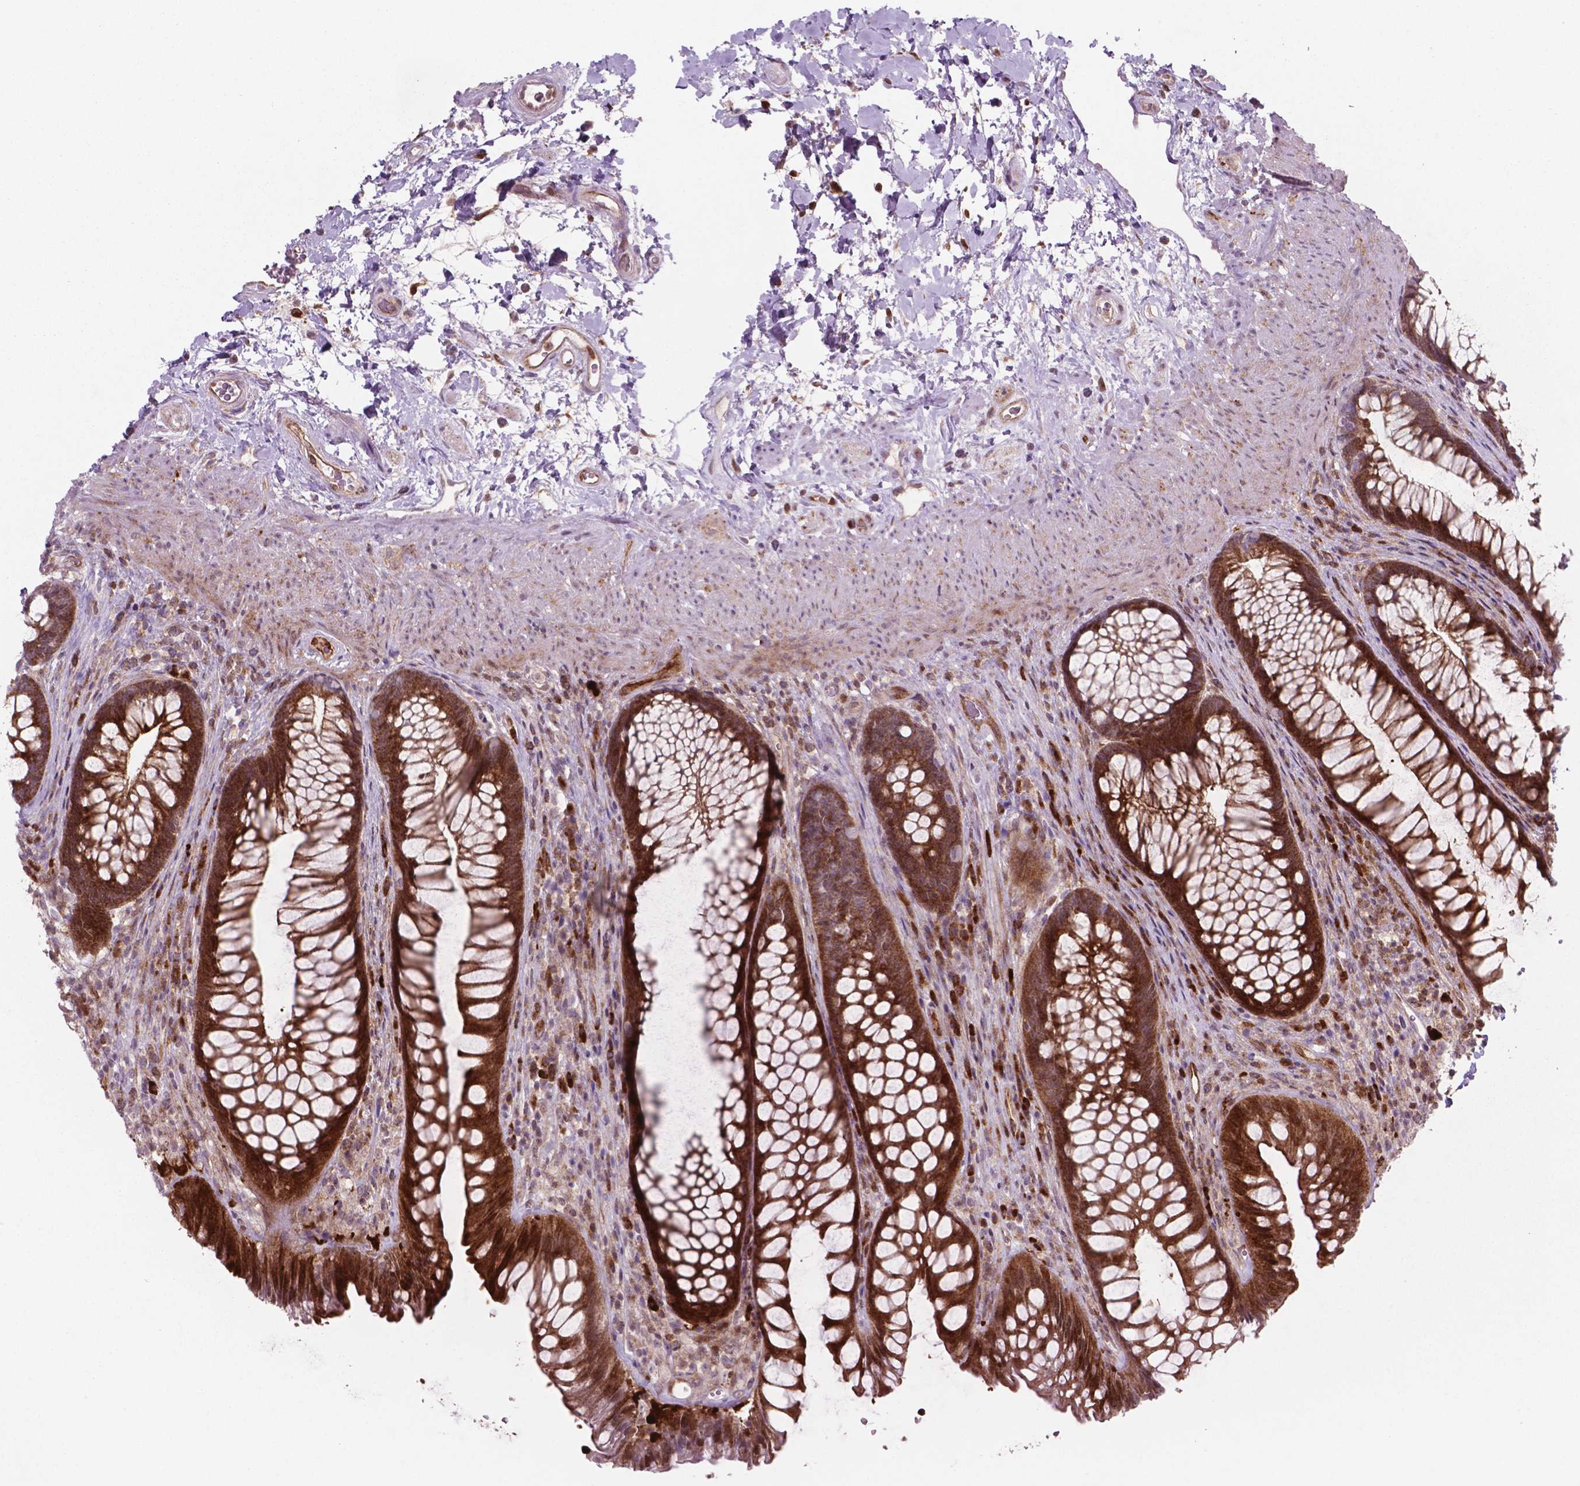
{"staining": {"intensity": "strong", "quantity": ">75%", "location": "cytoplasmic/membranous"}, "tissue": "rectum", "cell_type": "Glandular cells", "image_type": "normal", "snomed": [{"axis": "morphology", "description": "Normal tissue, NOS"}, {"axis": "topography", "description": "Smooth muscle"}, {"axis": "topography", "description": "Rectum"}], "caption": "Unremarkable rectum was stained to show a protein in brown. There is high levels of strong cytoplasmic/membranous expression in about >75% of glandular cells. The protein of interest is stained brown, and the nuclei are stained in blue (DAB IHC with brightfield microscopy, high magnification).", "gene": "LDHA", "patient": {"sex": "male", "age": 53}}